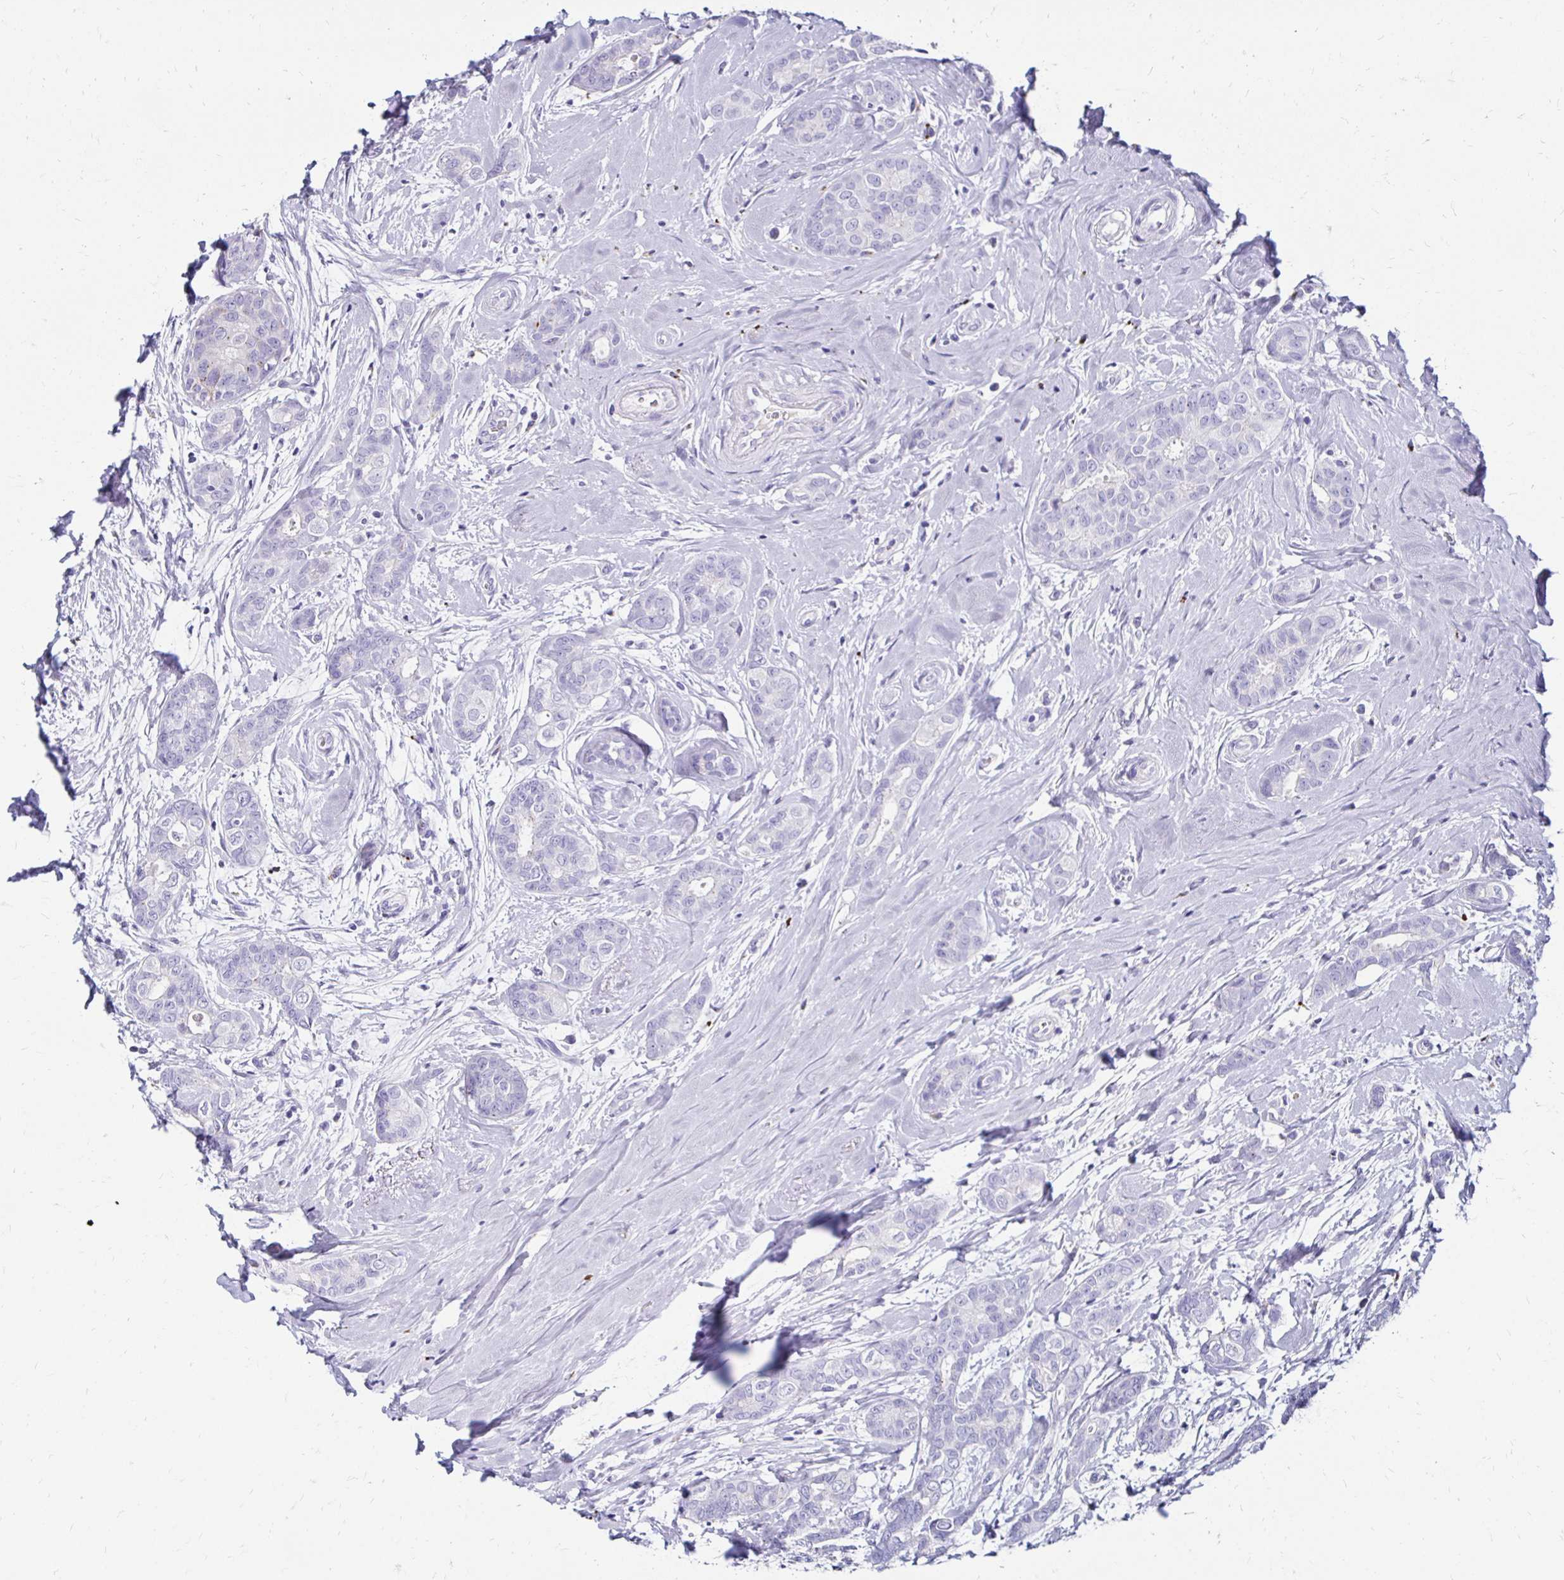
{"staining": {"intensity": "moderate", "quantity": "<25%", "location": "cytoplasmic/membranous"}, "tissue": "breast cancer", "cell_type": "Tumor cells", "image_type": "cancer", "snomed": [{"axis": "morphology", "description": "Duct carcinoma"}, {"axis": "topography", "description": "Breast"}], "caption": "Brown immunohistochemical staining in breast invasive ductal carcinoma shows moderate cytoplasmic/membranous staining in approximately <25% of tumor cells.", "gene": "KCNT1", "patient": {"sex": "female", "age": 45}}